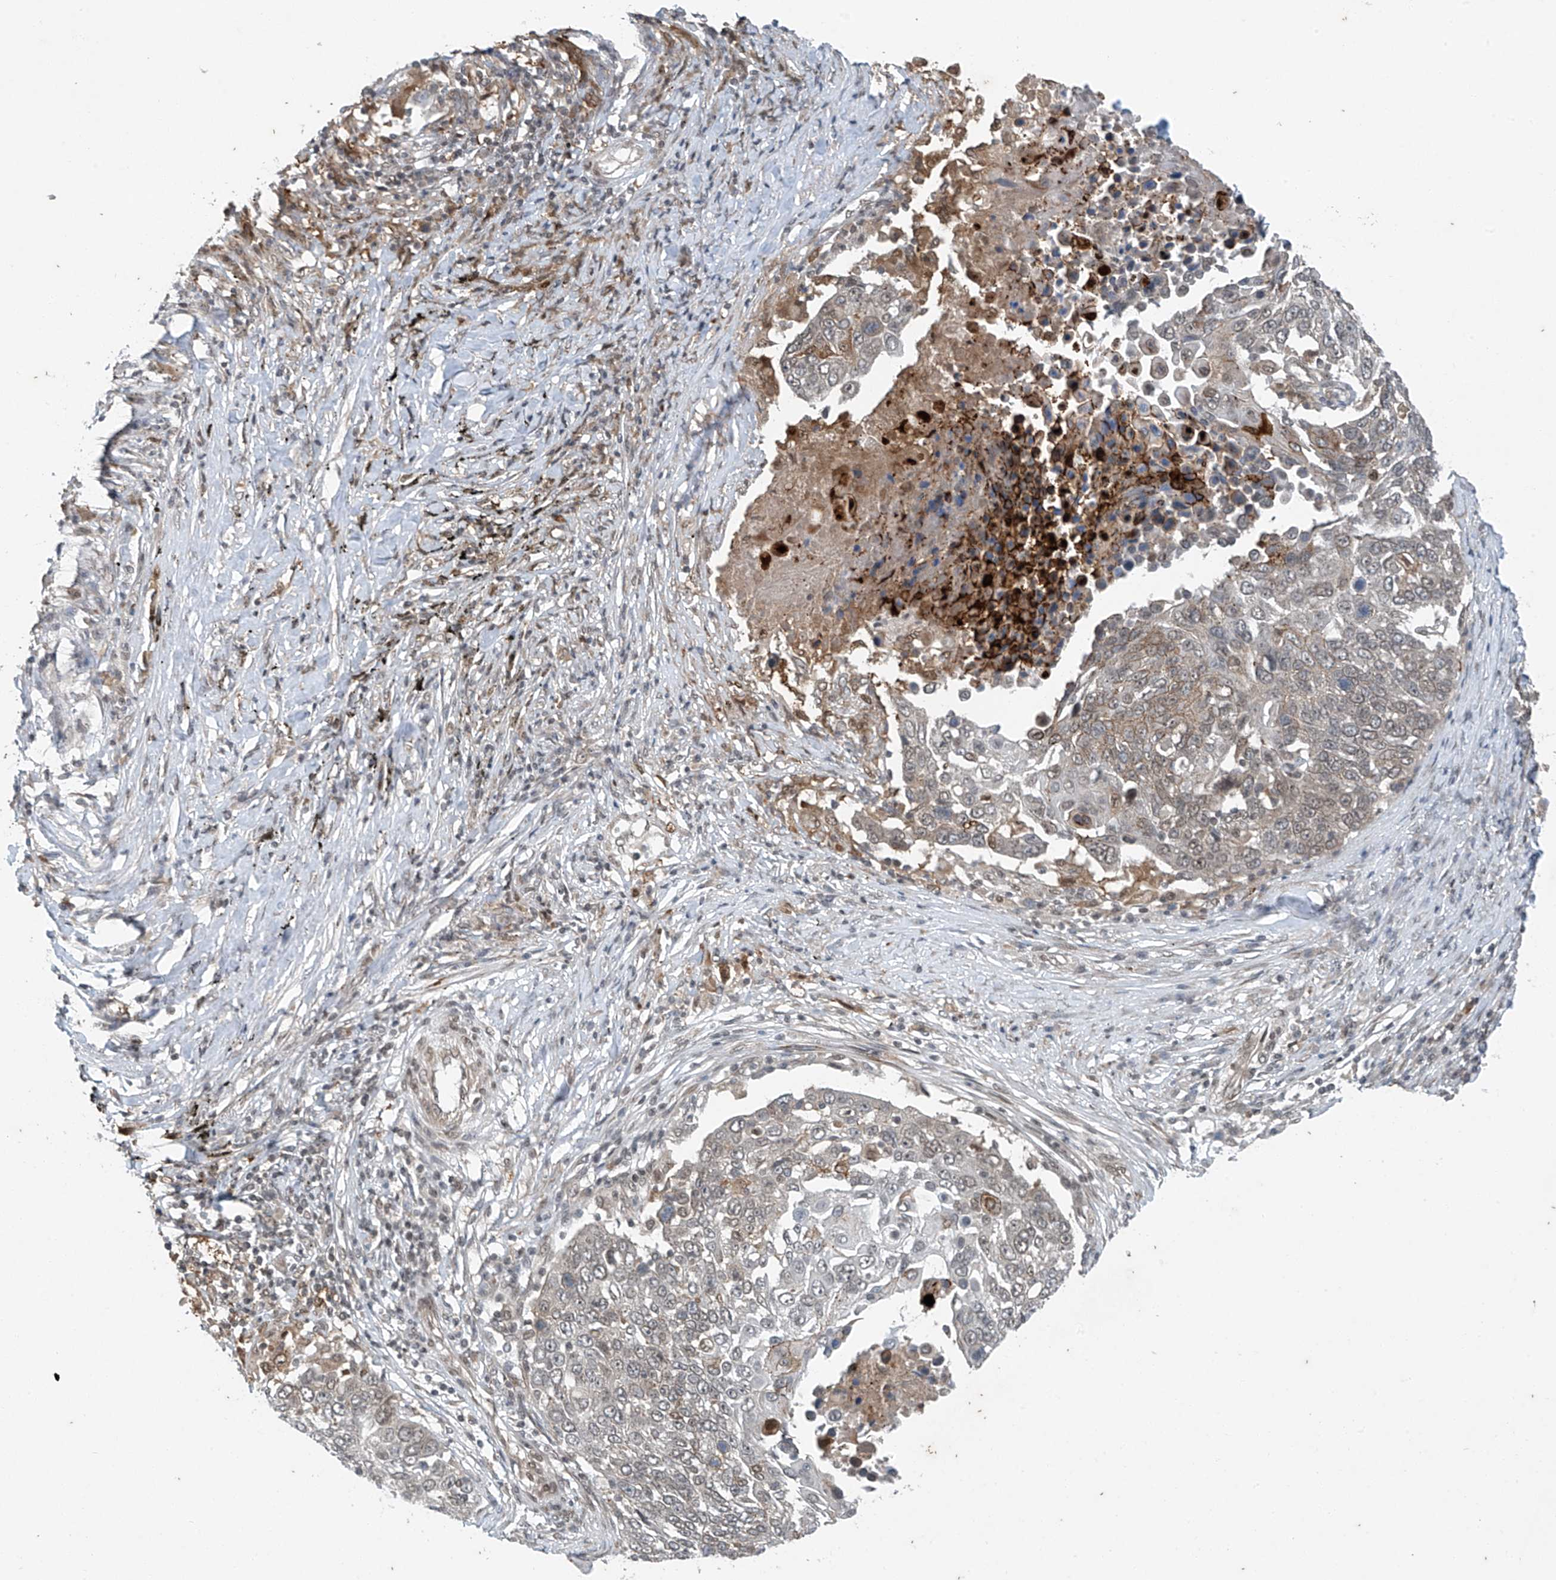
{"staining": {"intensity": "weak", "quantity": "25%-75%", "location": "nuclear"}, "tissue": "lung cancer", "cell_type": "Tumor cells", "image_type": "cancer", "snomed": [{"axis": "morphology", "description": "Squamous cell carcinoma, NOS"}, {"axis": "topography", "description": "Lung"}], "caption": "Immunohistochemistry (IHC) (DAB (3,3'-diaminobenzidine)) staining of human lung squamous cell carcinoma exhibits weak nuclear protein positivity in about 25%-75% of tumor cells. The staining was performed using DAB (3,3'-diaminobenzidine), with brown indicating positive protein expression. Nuclei are stained blue with hematoxylin.", "gene": "TAF8", "patient": {"sex": "male", "age": 66}}